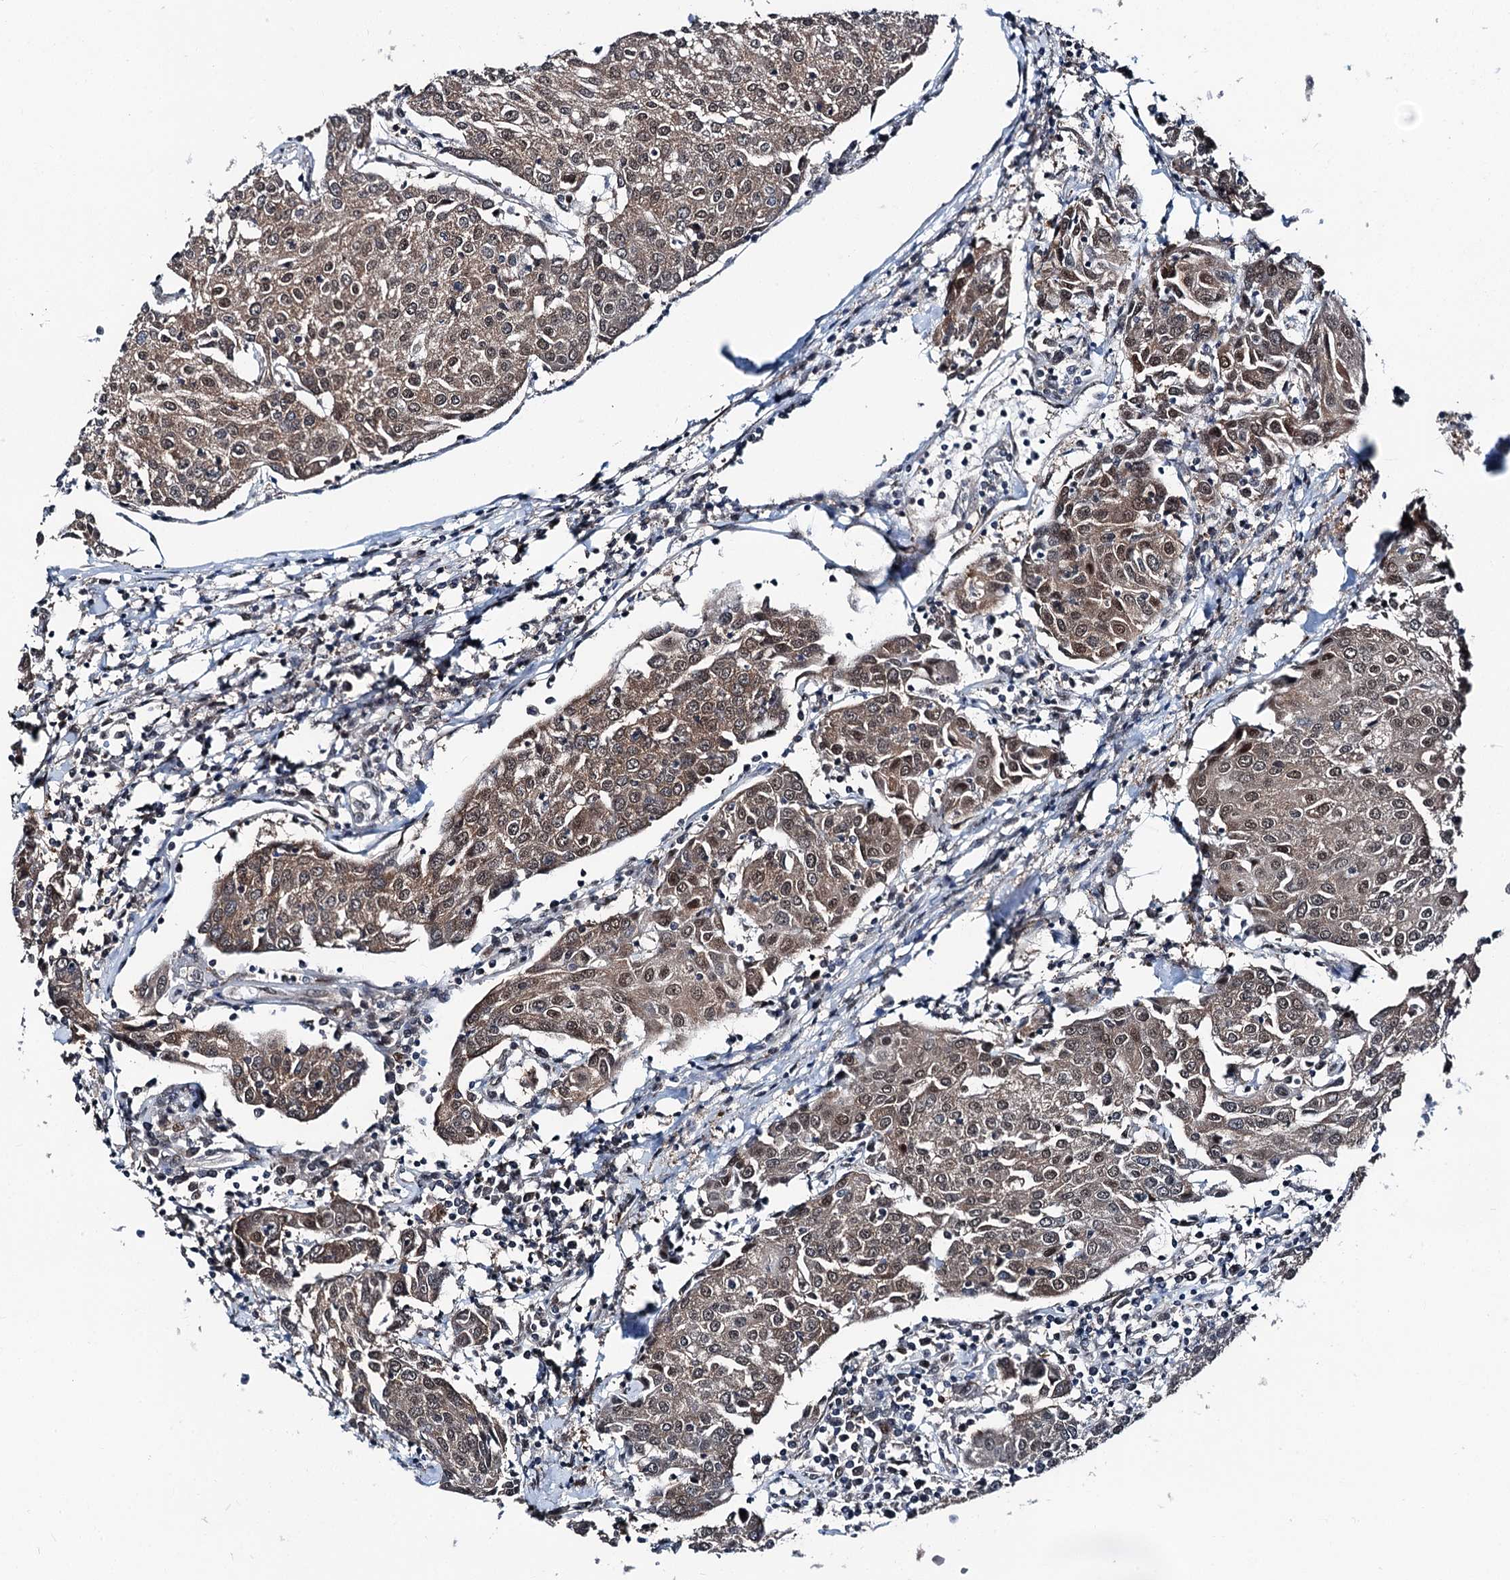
{"staining": {"intensity": "moderate", "quantity": ">75%", "location": "cytoplasmic/membranous,nuclear"}, "tissue": "urothelial cancer", "cell_type": "Tumor cells", "image_type": "cancer", "snomed": [{"axis": "morphology", "description": "Urothelial carcinoma, High grade"}, {"axis": "topography", "description": "Urinary bladder"}], "caption": "Human urothelial cancer stained for a protein (brown) reveals moderate cytoplasmic/membranous and nuclear positive expression in about >75% of tumor cells.", "gene": "PSMD13", "patient": {"sex": "female", "age": 85}}